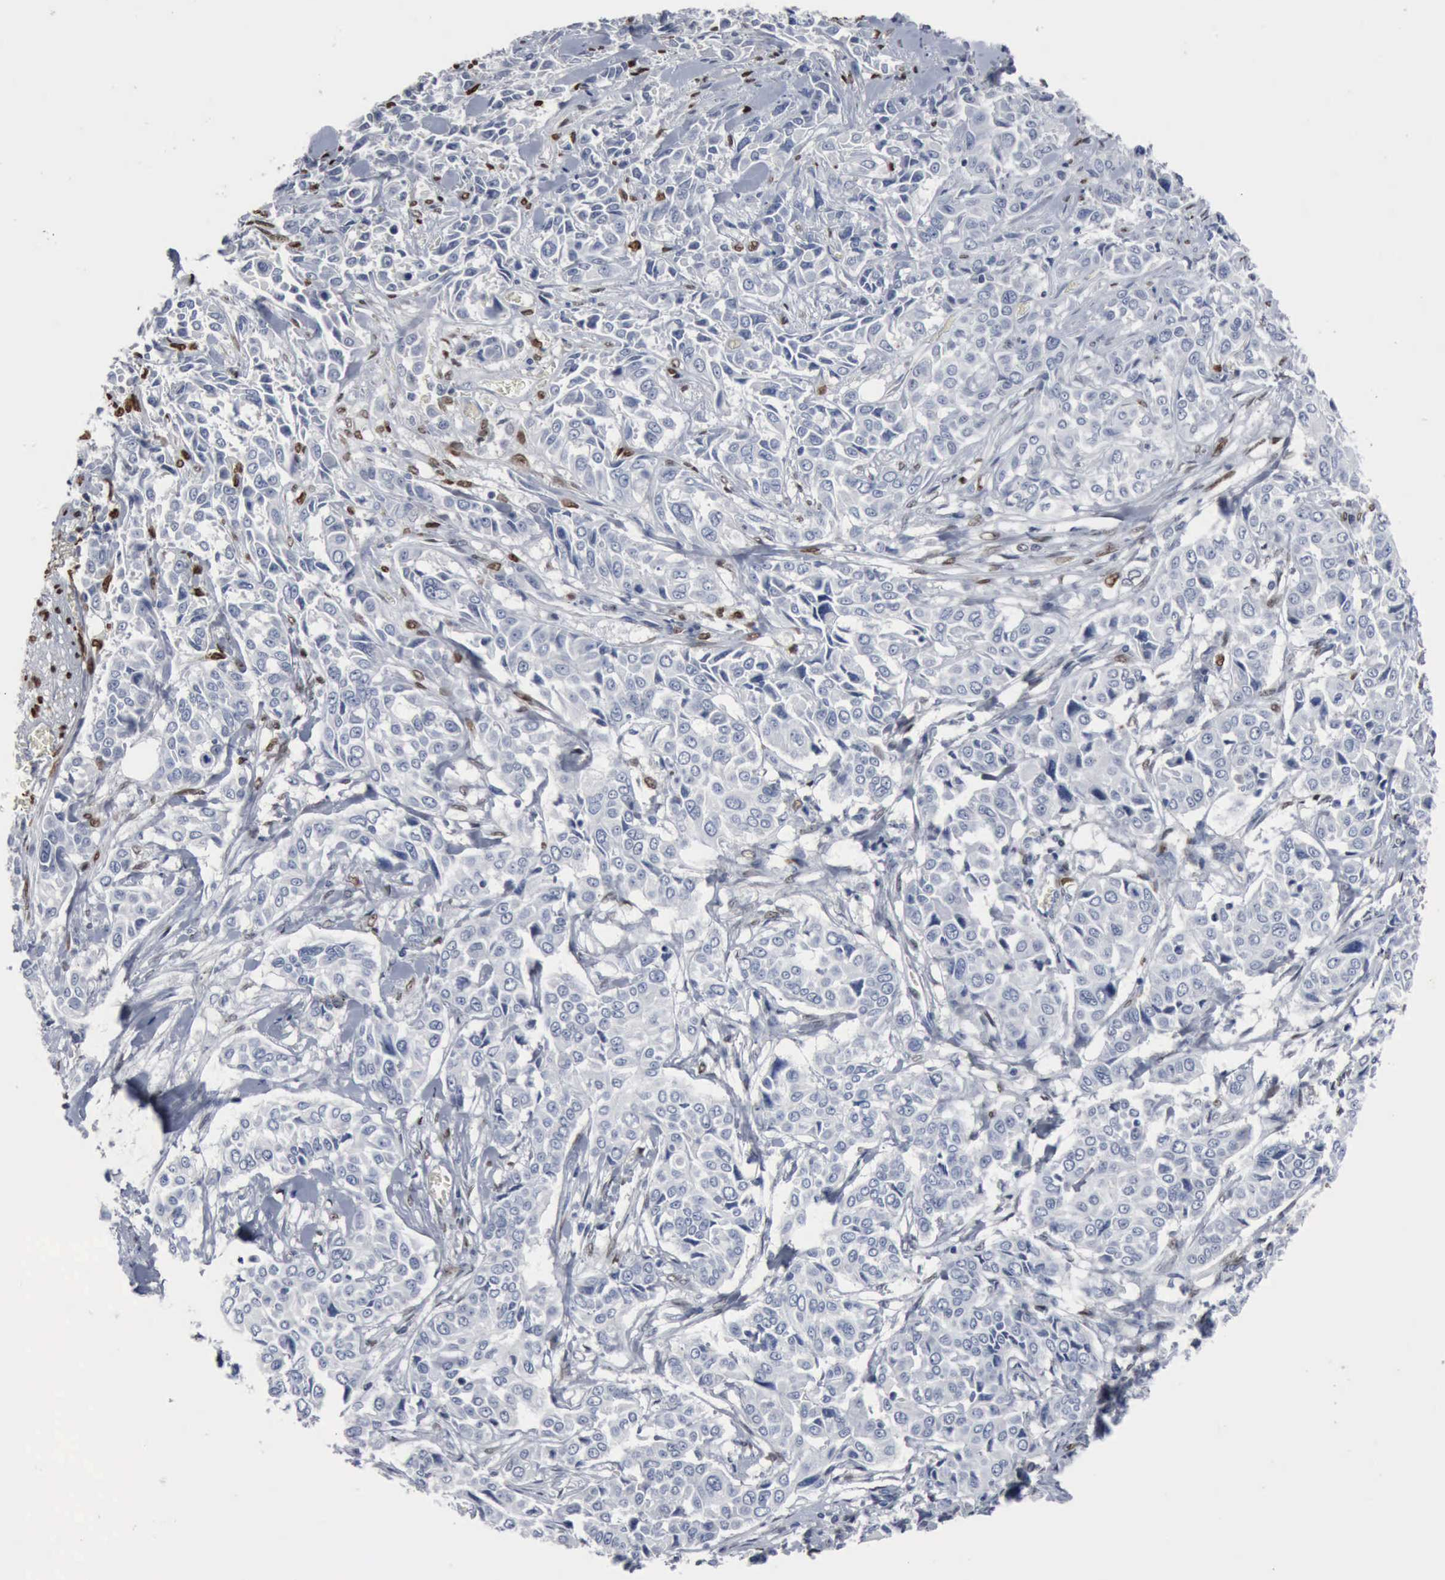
{"staining": {"intensity": "negative", "quantity": "none", "location": "none"}, "tissue": "pancreatic cancer", "cell_type": "Tumor cells", "image_type": "cancer", "snomed": [{"axis": "morphology", "description": "Adenocarcinoma, NOS"}, {"axis": "topography", "description": "Pancreas"}], "caption": "An image of adenocarcinoma (pancreatic) stained for a protein shows no brown staining in tumor cells.", "gene": "FGF2", "patient": {"sex": "female", "age": 52}}